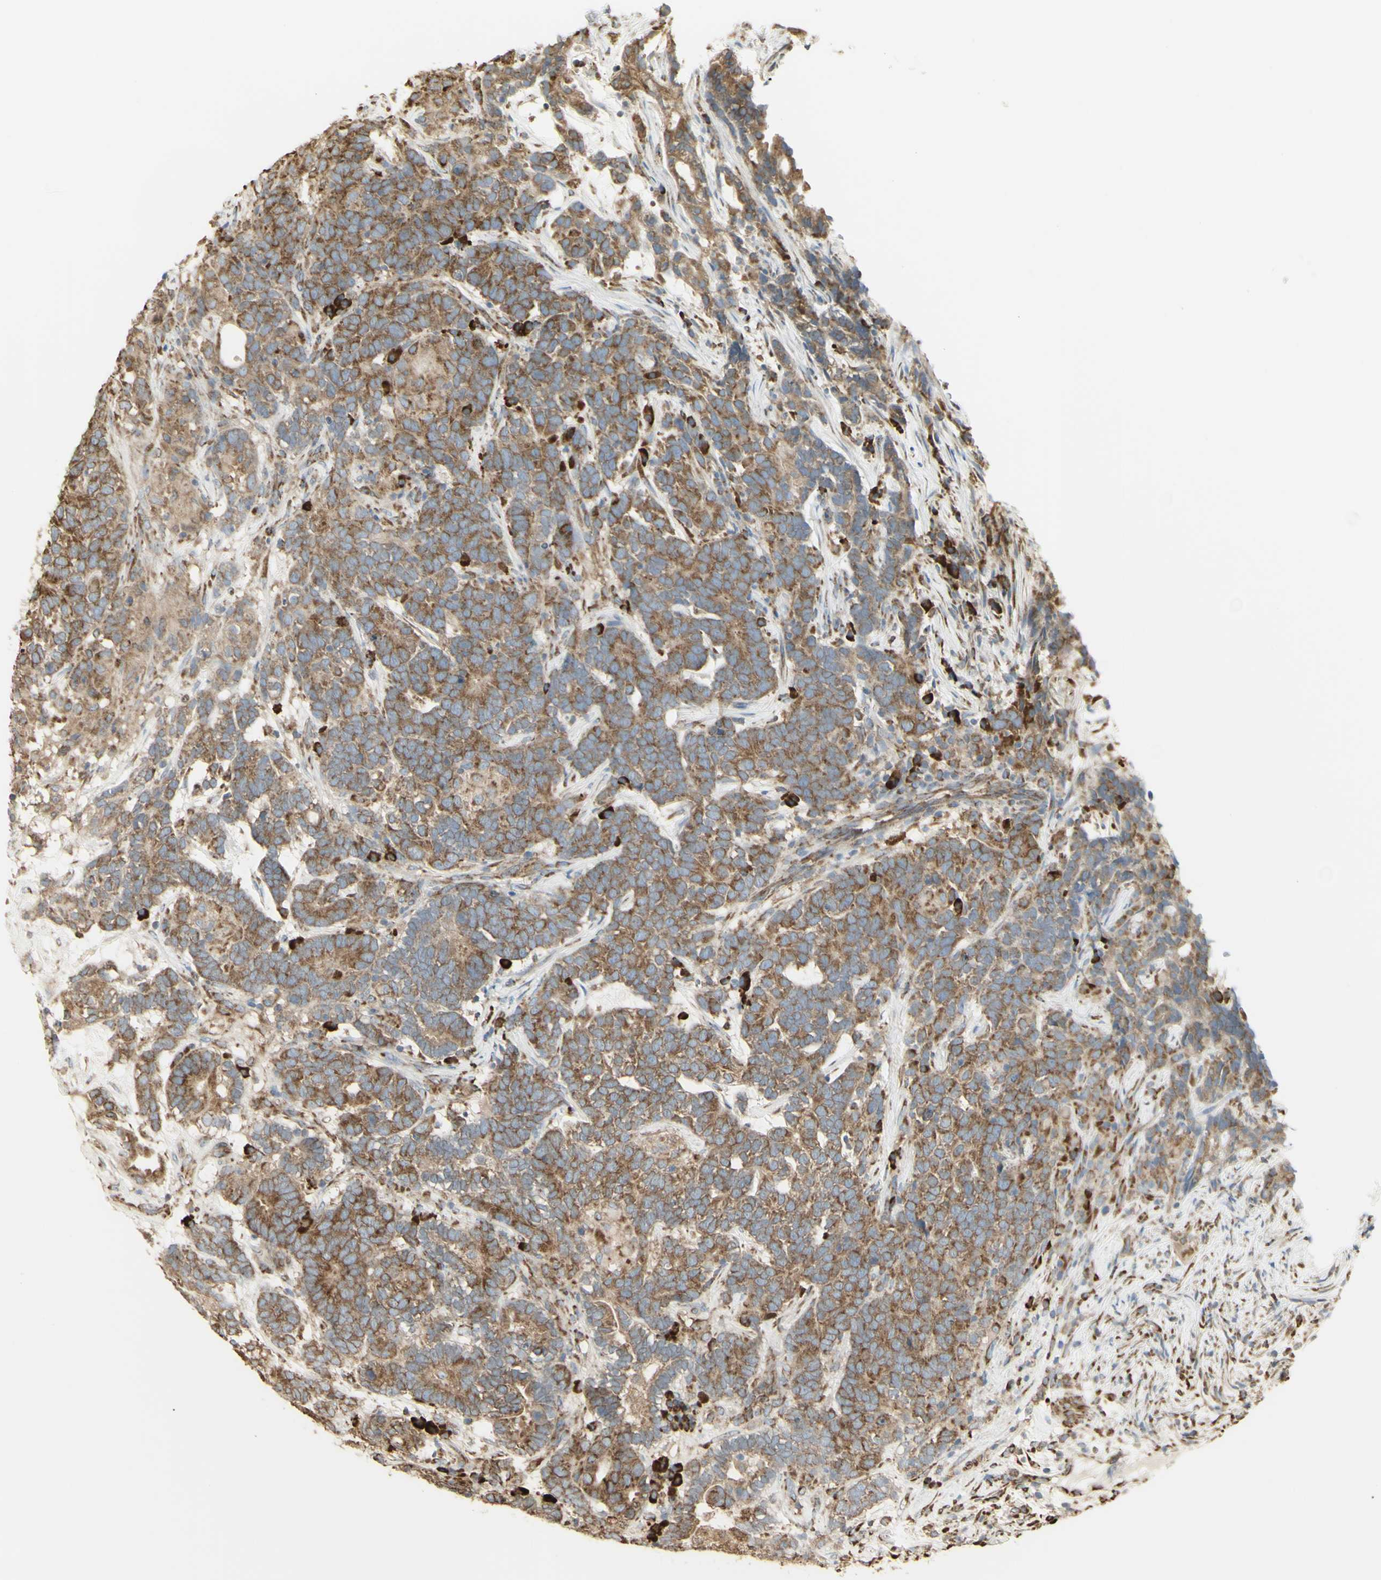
{"staining": {"intensity": "weak", "quantity": ">75%", "location": "cytoplasmic/membranous"}, "tissue": "testis cancer", "cell_type": "Tumor cells", "image_type": "cancer", "snomed": [{"axis": "morphology", "description": "Carcinoma, Embryonal, NOS"}, {"axis": "topography", "description": "Testis"}], "caption": "Immunohistochemistry (IHC) of human testis embryonal carcinoma demonstrates low levels of weak cytoplasmic/membranous positivity in approximately >75% of tumor cells.", "gene": "EEF1B2", "patient": {"sex": "male", "age": 26}}